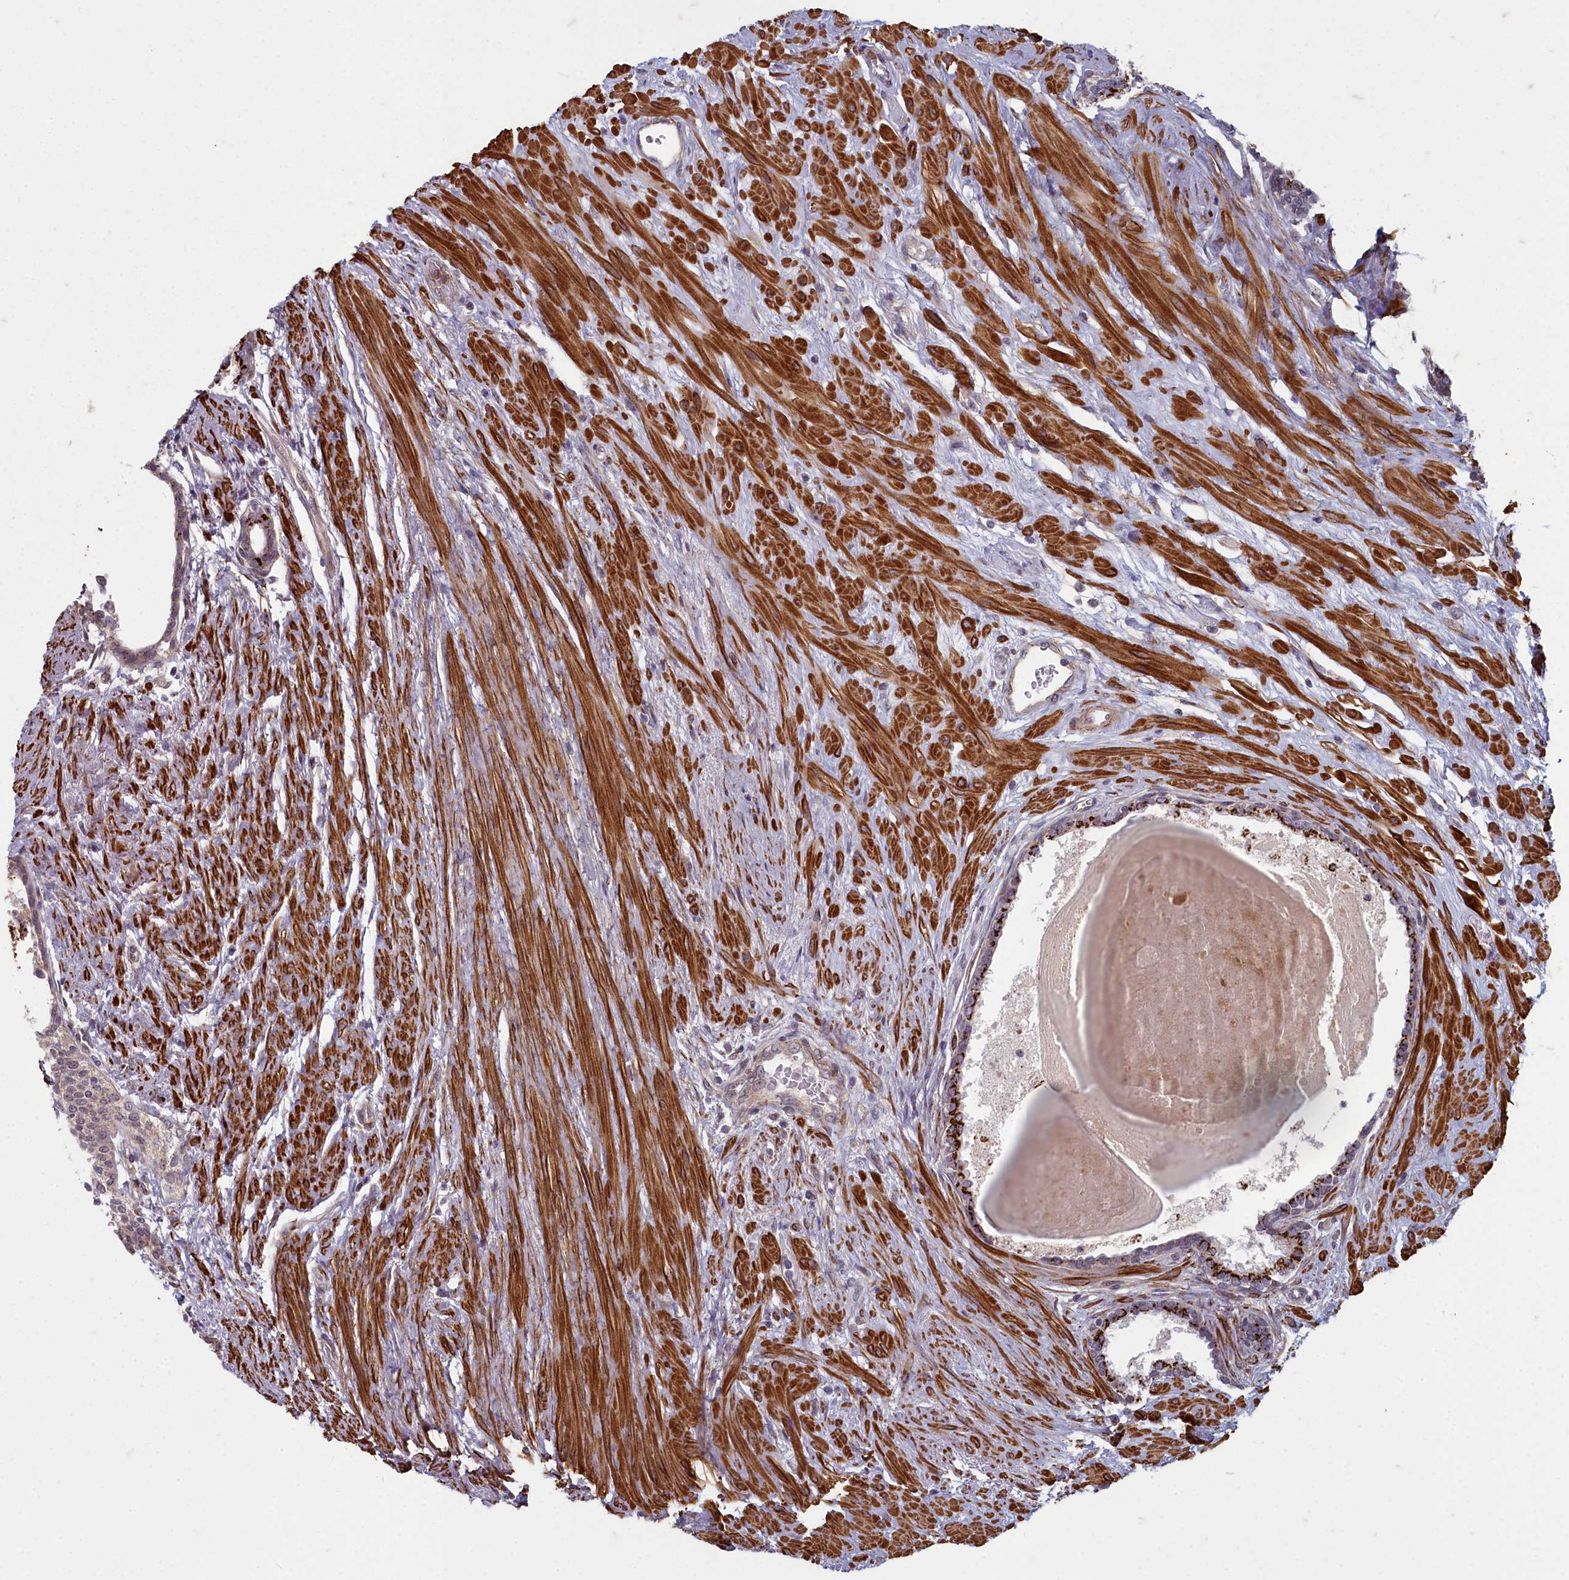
{"staining": {"intensity": "strong", "quantity": ">75%", "location": "cytoplasmic/membranous"}, "tissue": "prostate", "cell_type": "Glandular cells", "image_type": "normal", "snomed": [{"axis": "morphology", "description": "Normal tissue, NOS"}, {"axis": "topography", "description": "Prostate"}], "caption": "Immunohistochemical staining of unremarkable prostate displays strong cytoplasmic/membranous protein expression in approximately >75% of glandular cells. The staining was performed using DAB, with brown indicating positive protein expression. Nuclei are stained blue with hematoxylin.", "gene": "ZNF626", "patient": {"sex": "male", "age": 57}}